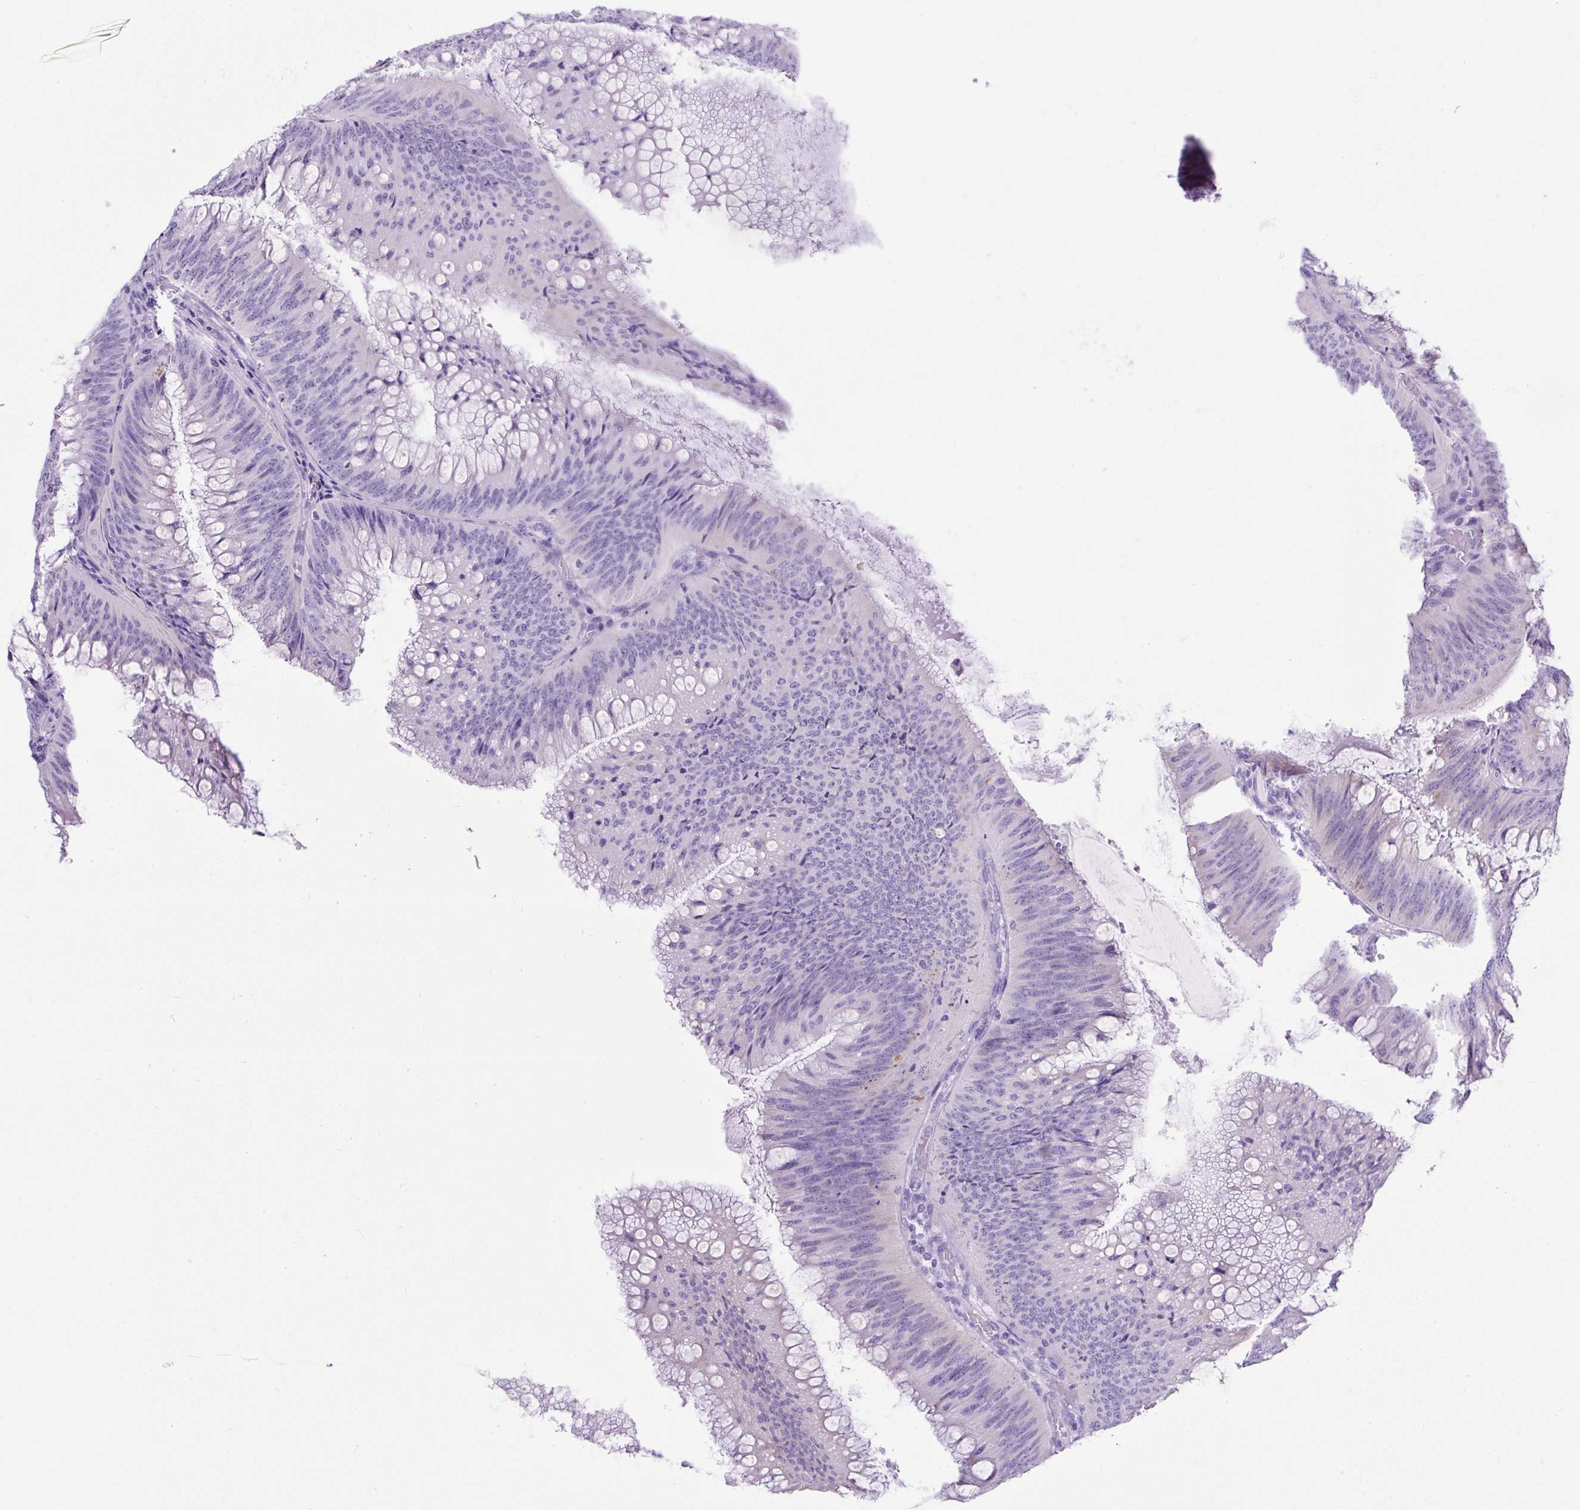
{"staining": {"intensity": "negative", "quantity": "none", "location": "none"}, "tissue": "colorectal cancer", "cell_type": "Tumor cells", "image_type": "cancer", "snomed": [{"axis": "morphology", "description": "Adenocarcinoma, NOS"}, {"axis": "topography", "description": "Rectum"}], "caption": "Adenocarcinoma (colorectal) was stained to show a protein in brown. There is no significant positivity in tumor cells. Brightfield microscopy of IHC stained with DAB (brown) and hematoxylin (blue), captured at high magnification.", "gene": "KRT12", "patient": {"sex": "female", "age": 72}}